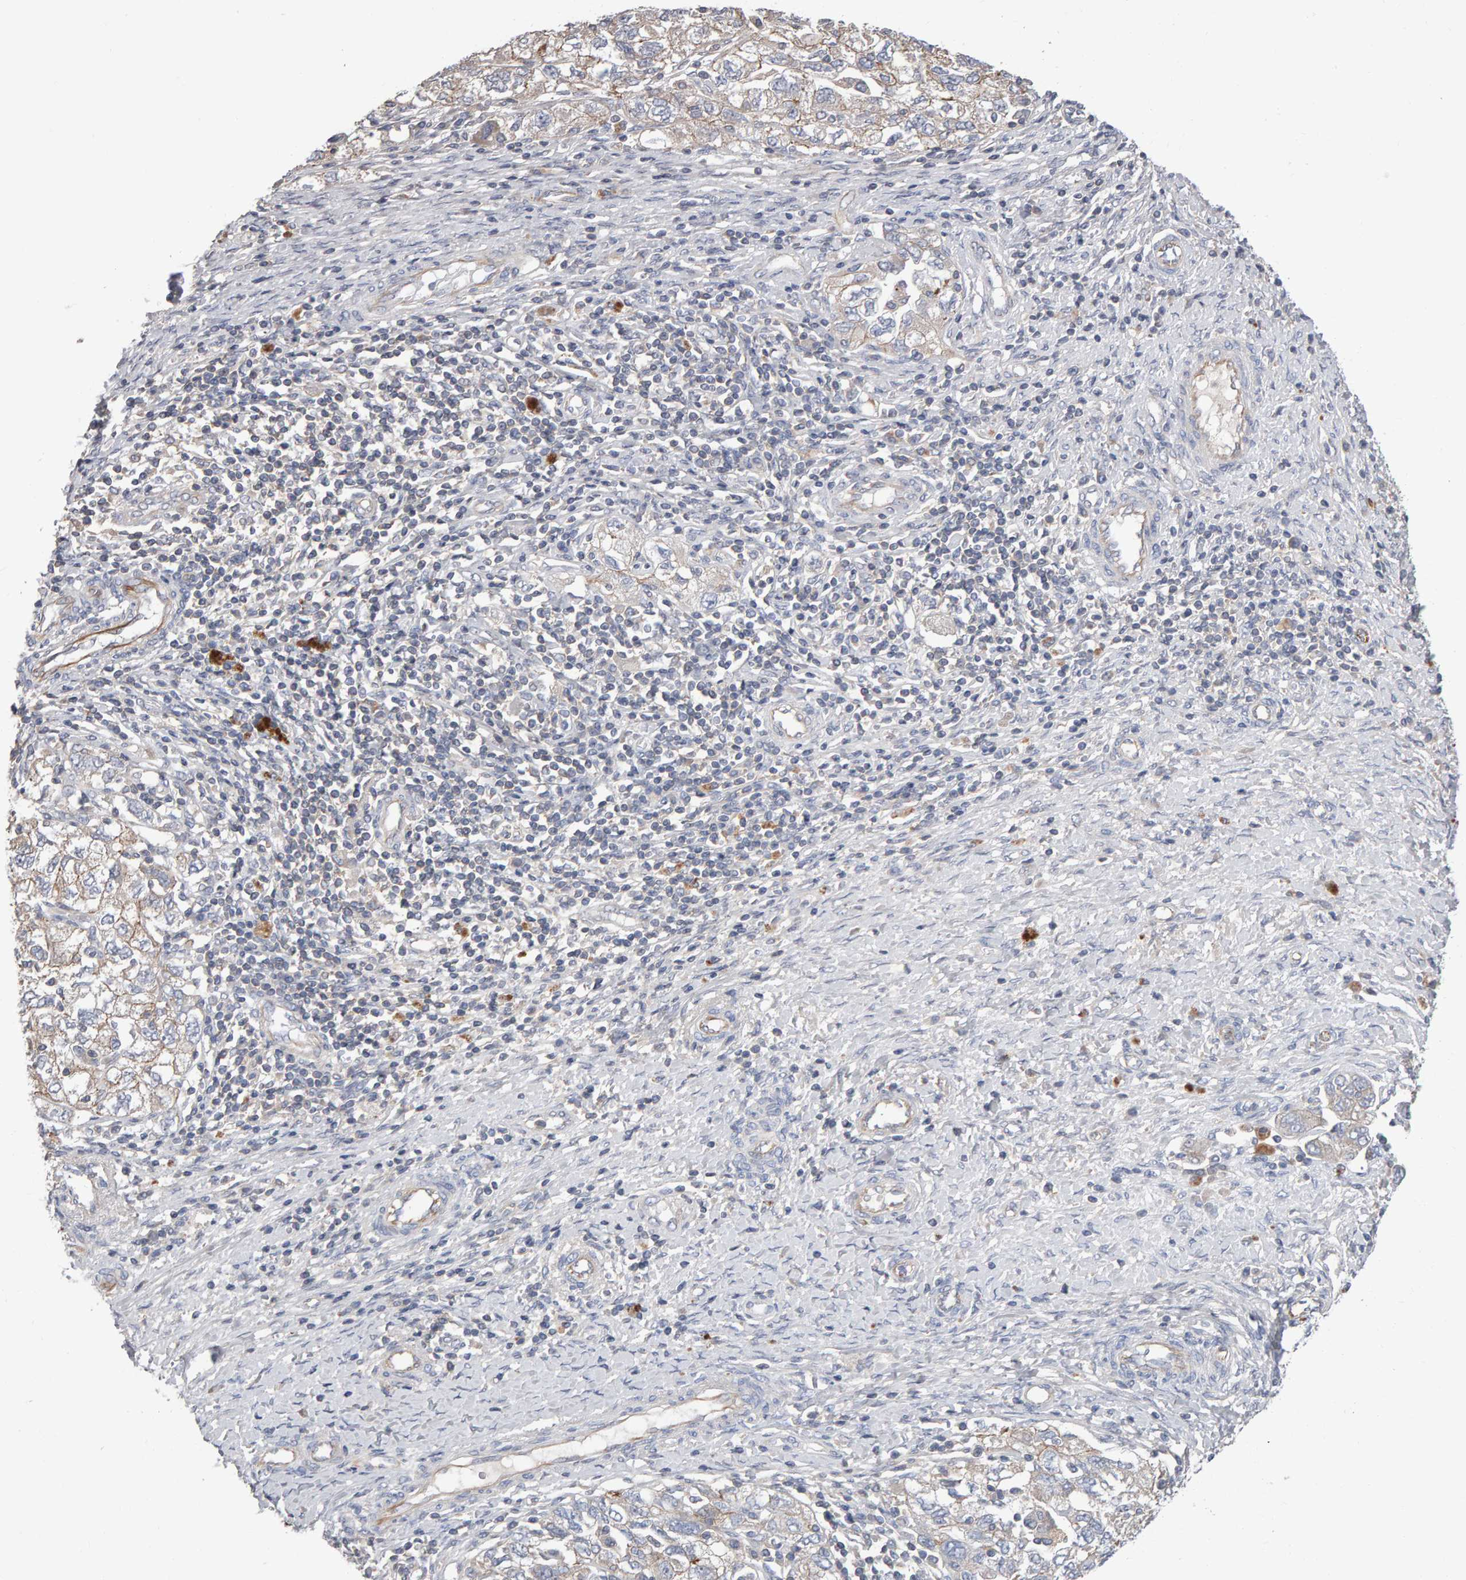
{"staining": {"intensity": "weak", "quantity": "<25%", "location": "cytoplasmic/membranous"}, "tissue": "ovarian cancer", "cell_type": "Tumor cells", "image_type": "cancer", "snomed": [{"axis": "morphology", "description": "Carcinoma, NOS"}, {"axis": "morphology", "description": "Cystadenocarcinoma, serous, NOS"}, {"axis": "topography", "description": "Ovary"}], "caption": "Immunohistochemical staining of ovarian serous cystadenocarcinoma exhibits no significant staining in tumor cells. (DAB (3,3'-diaminobenzidine) IHC visualized using brightfield microscopy, high magnification).", "gene": "PGS1", "patient": {"sex": "female", "age": 69}}